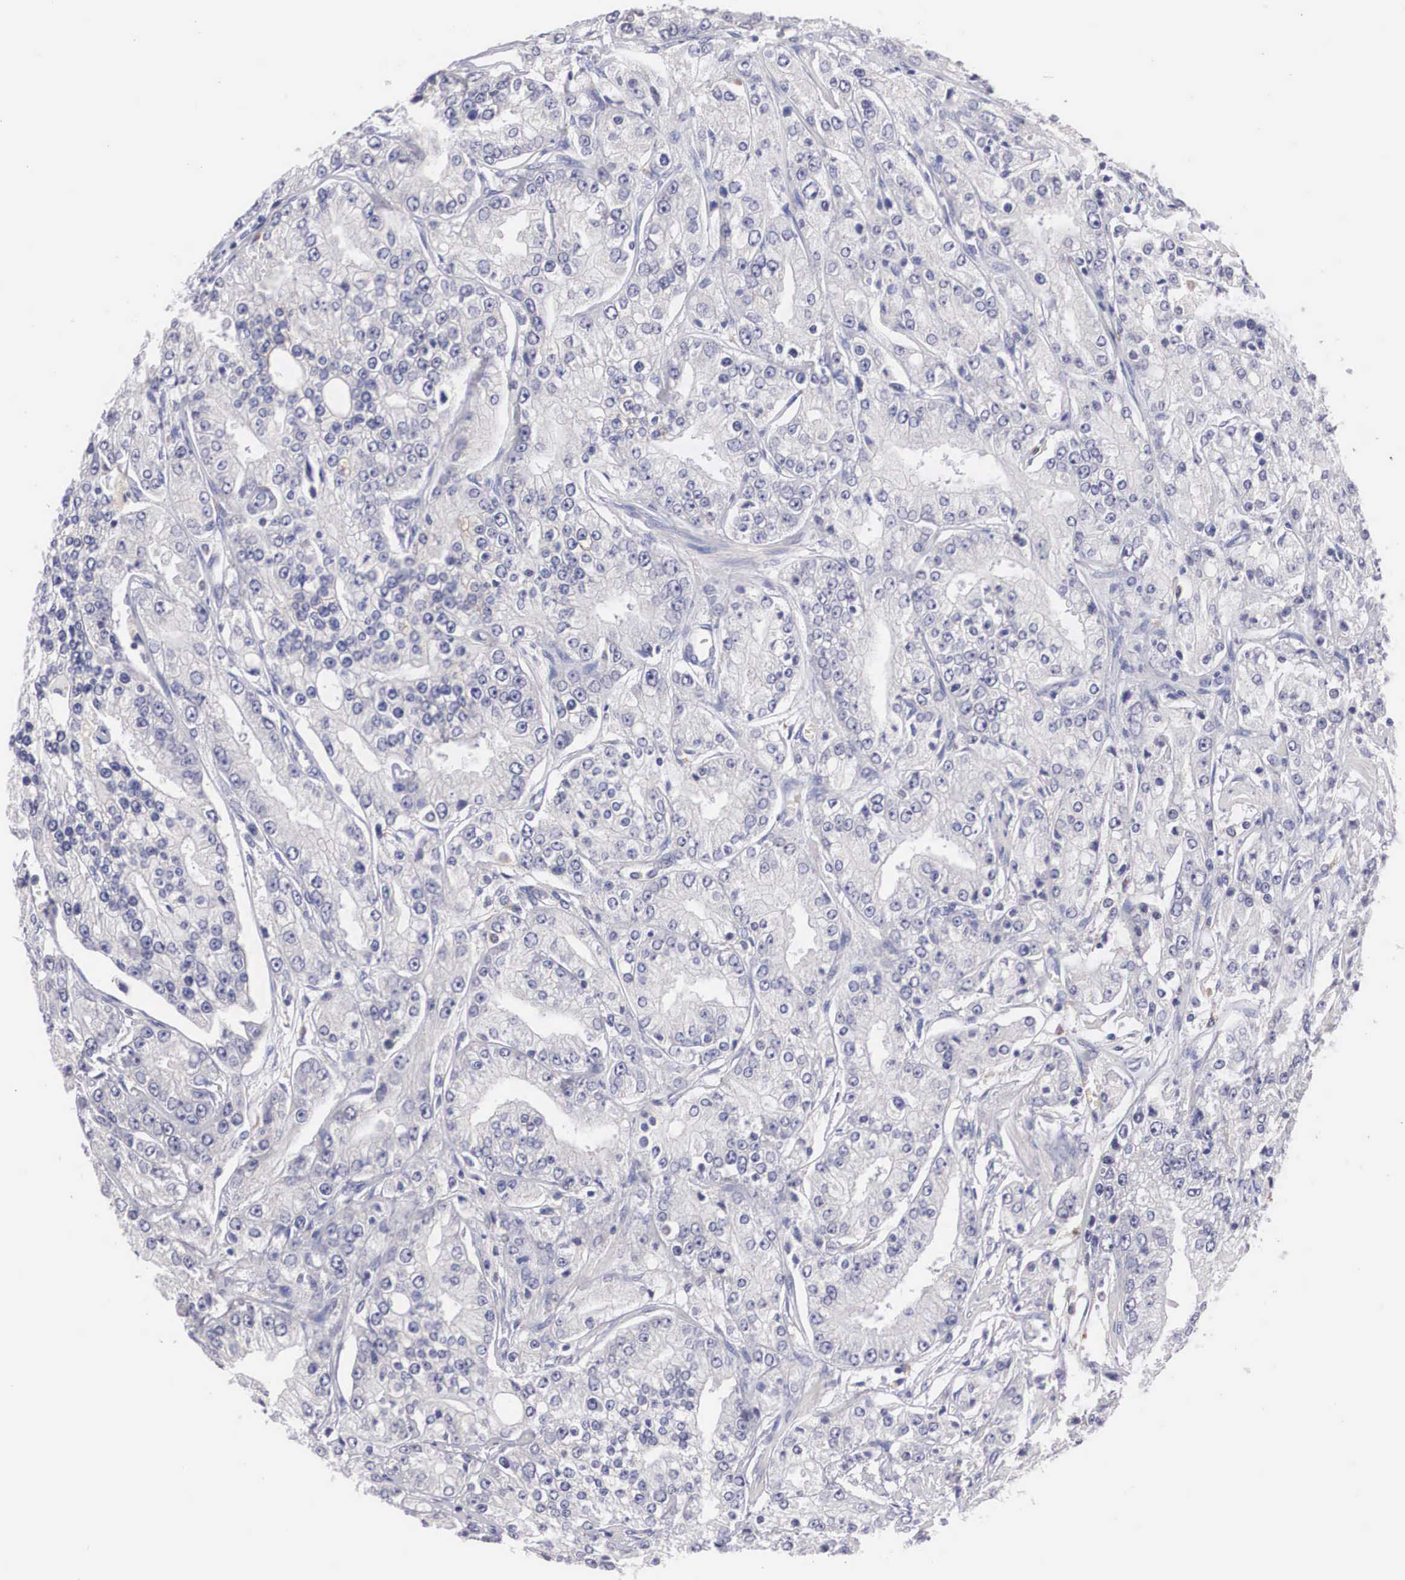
{"staining": {"intensity": "negative", "quantity": "none", "location": "none"}, "tissue": "prostate cancer", "cell_type": "Tumor cells", "image_type": "cancer", "snomed": [{"axis": "morphology", "description": "Adenocarcinoma, Medium grade"}, {"axis": "topography", "description": "Prostate"}], "caption": "Tumor cells are negative for protein expression in human prostate cancer (medium-grade adenocarcinoma).", "gene": "ABHD4", "patient": {"sex": "male", "age": 72}}